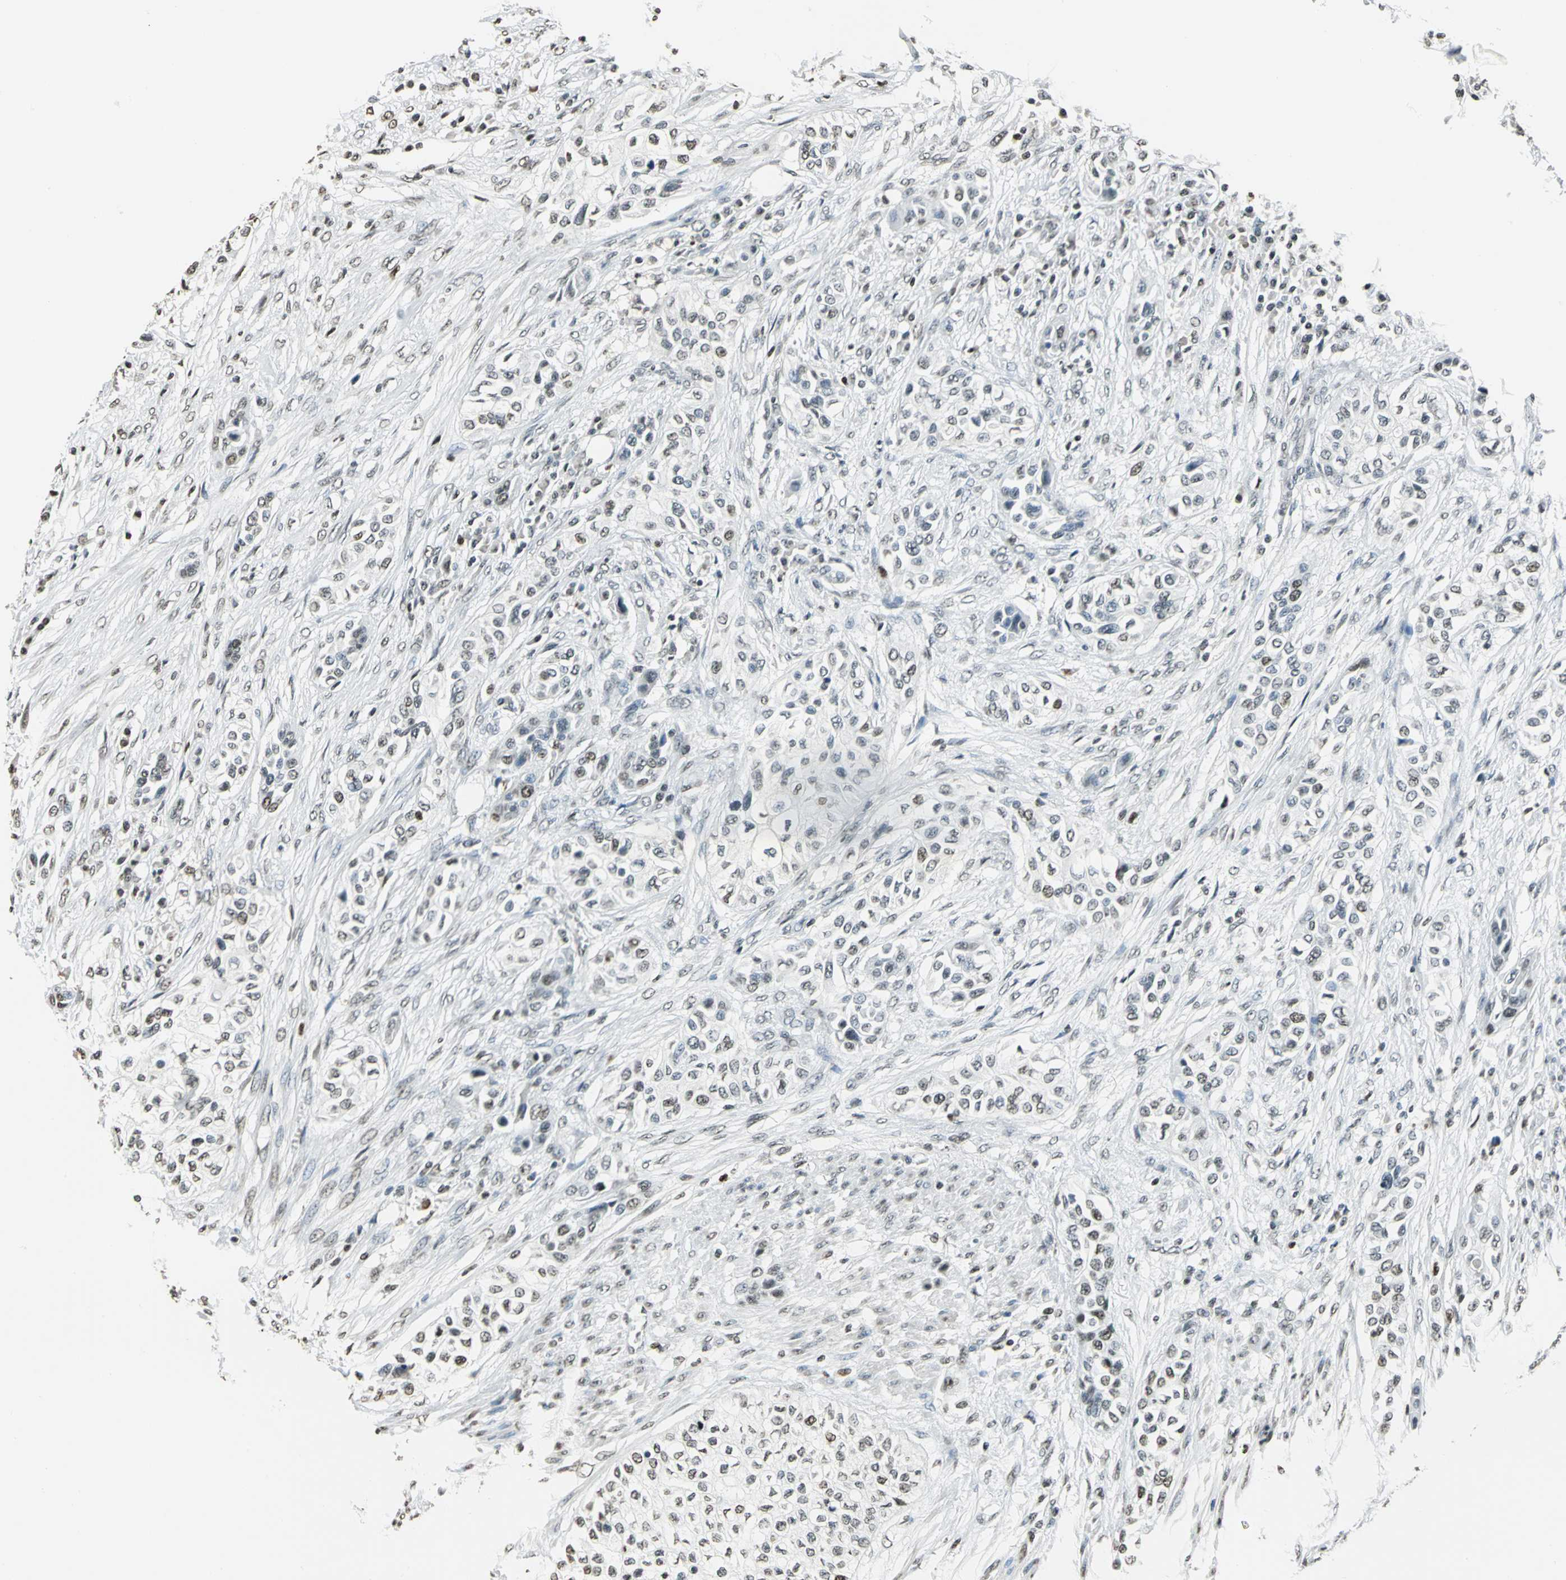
{"staining": {"intensity": "moderate", "quantity": "25%-75%", "location": "nuclear"}, "tissue": "urothelial cancer", "cell_type": "Tumor cells", "image_type": "cancer", "snomed": [{"axis": "morphology", "description": "Urothelial carcinoma, High grade"}, {"axis": "topography", "description": "Urinary bladder"}], "caption": "A photomicrograph of high-grade urothelial carcinoma stained for a protein displays moderate nuclear brown staining in tumor cells.", "gene": "MCM4", "patient": {"sex": "male", "age": 74}}